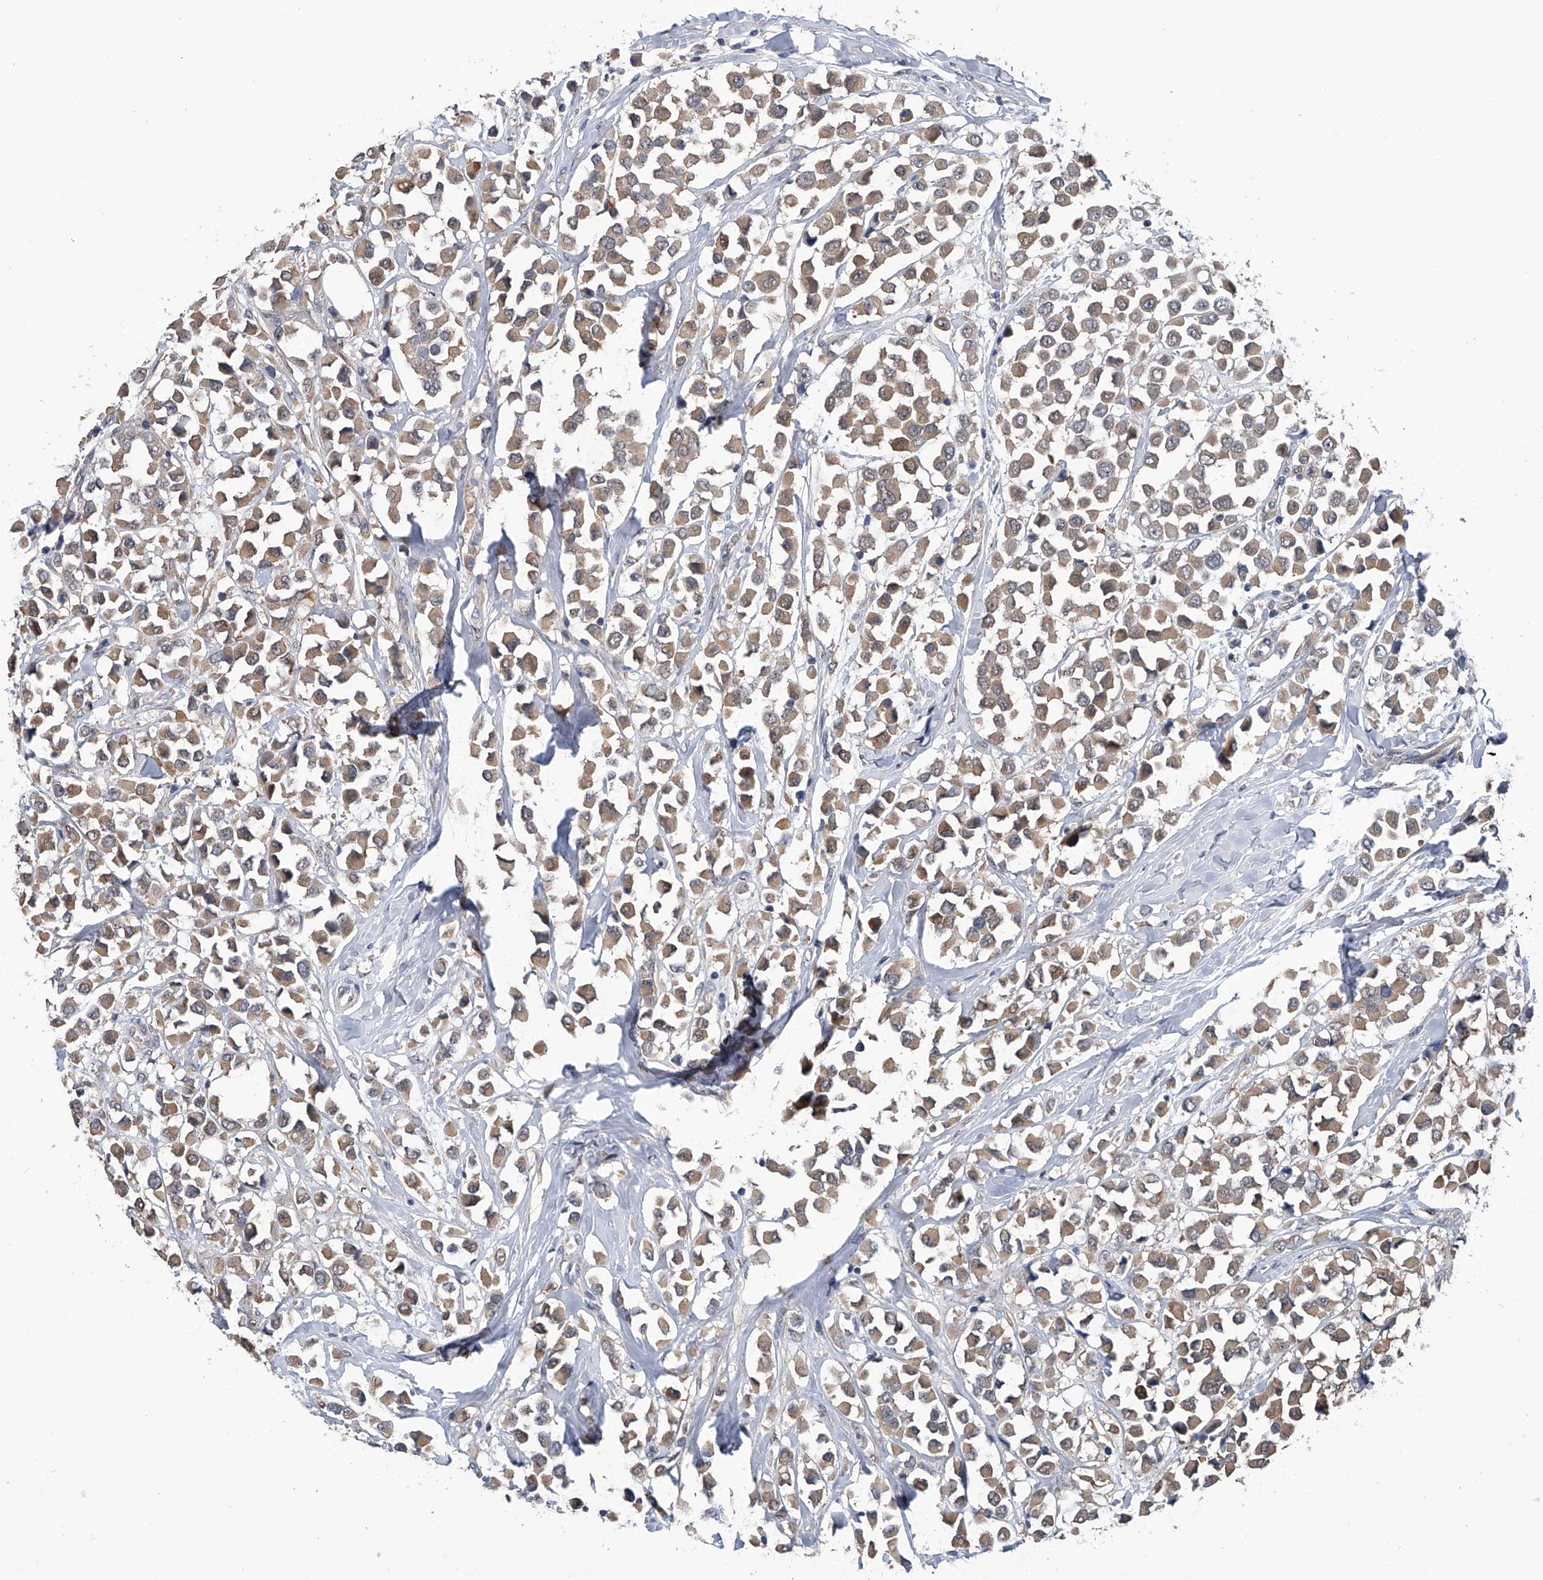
{"staining": {"intensity": "moderate", "quantity": ">75%", "location": "cytoplasmic/membranous"}, "tissue": "breast cancer", "cell_type": "Tumor cells", "image_type": "cancer", "snomed": [{"axis": "morphology", "description": "Duct carcinoma"}, {"axis": "topography", "description": "Breast"}], "caption": "Breast cancer was stained to show a protein in brown. There is medium levels of moderate cytoplasmic/membranous positivity in approximately >75% of tumor cells.", "gene": "PGM3", "patient": {"sex": "female", "age": 61}}